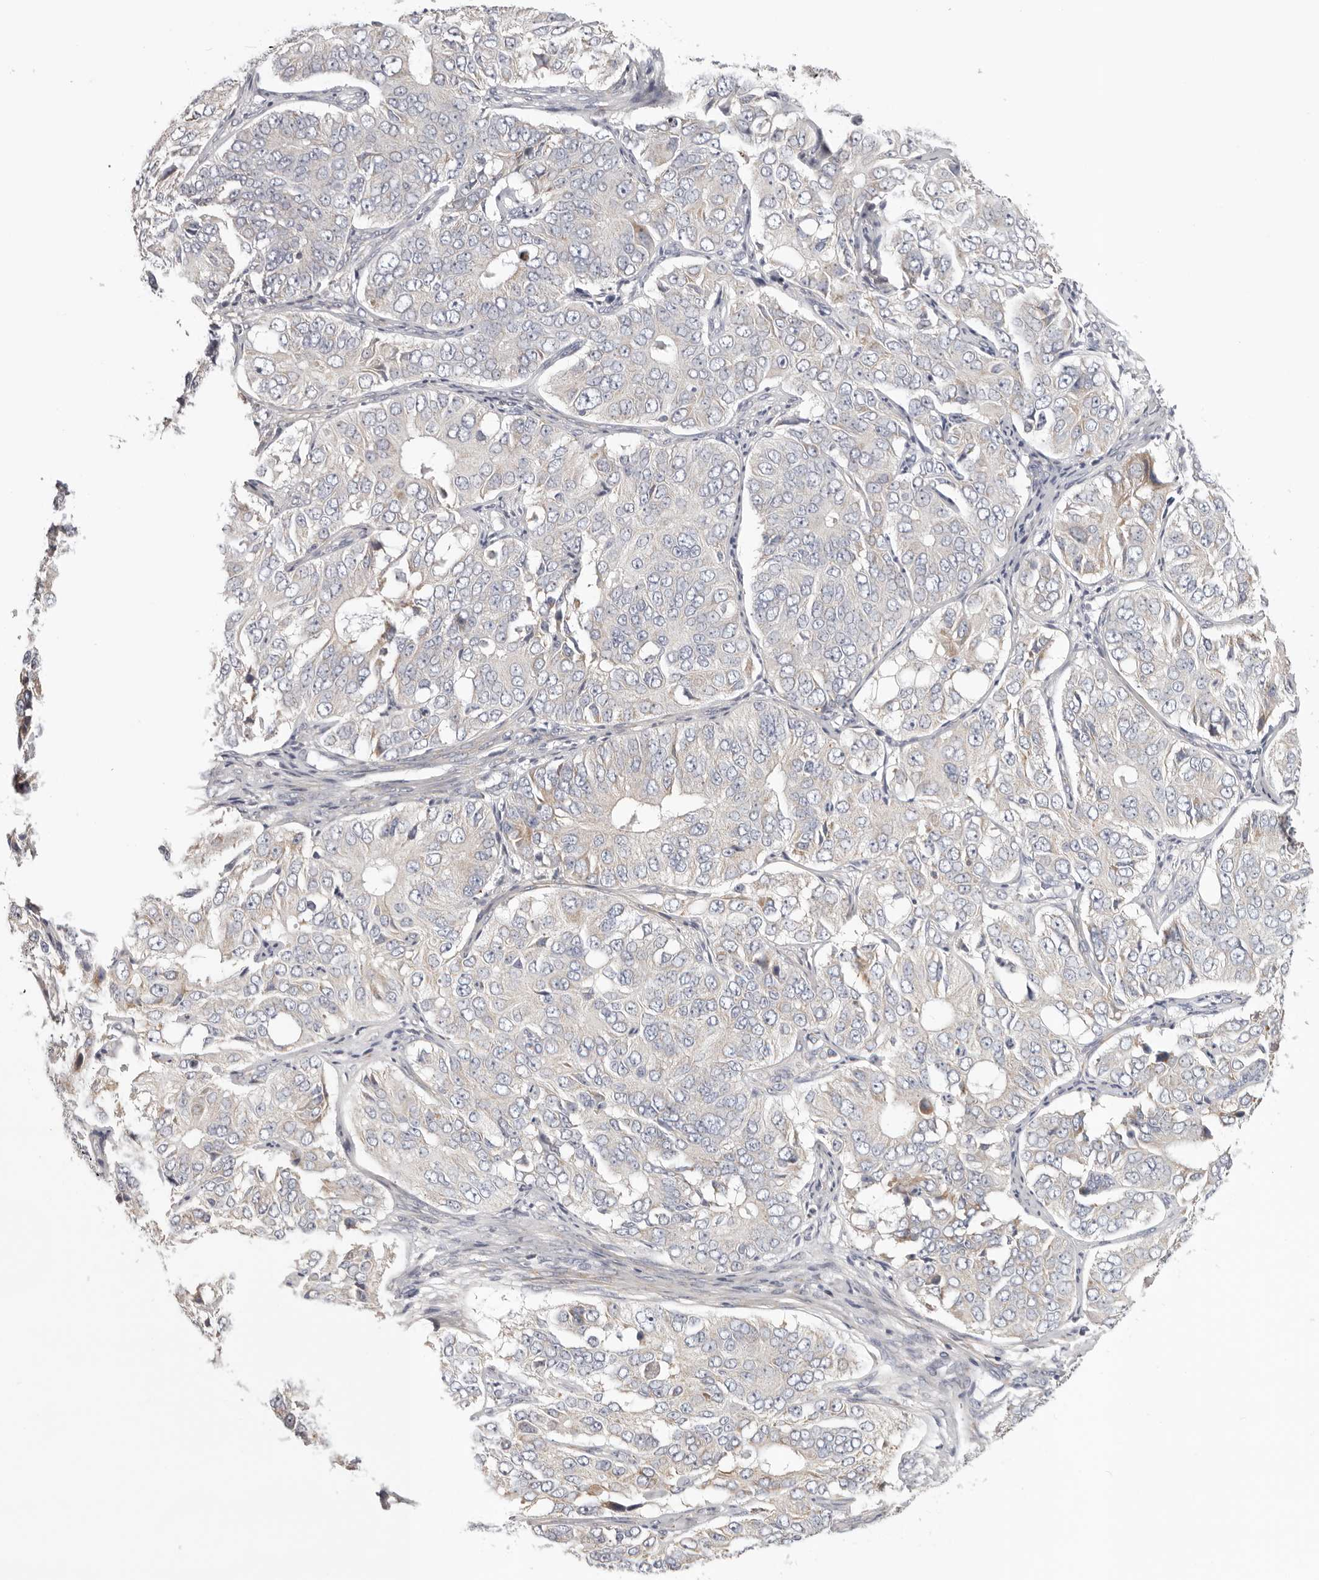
{"staining": {"intensity": "negative", "quantity": "none", "location": "none"}, "tissue": "ovarian cancer", "cell_type": "Tumor cells", "image_type": "cancer", "snomed": [{"axis": "morphology", "description": "Carcinoma, endometroid"}, {"axis": "topography", "description": "Ovary"}], "caption": "Tumor cells show no significant protein positivity in ovarian cancer (endometroid carcinoma).", "gene": "MRPS10", "patient": {"sex": "female", "age": 51}}